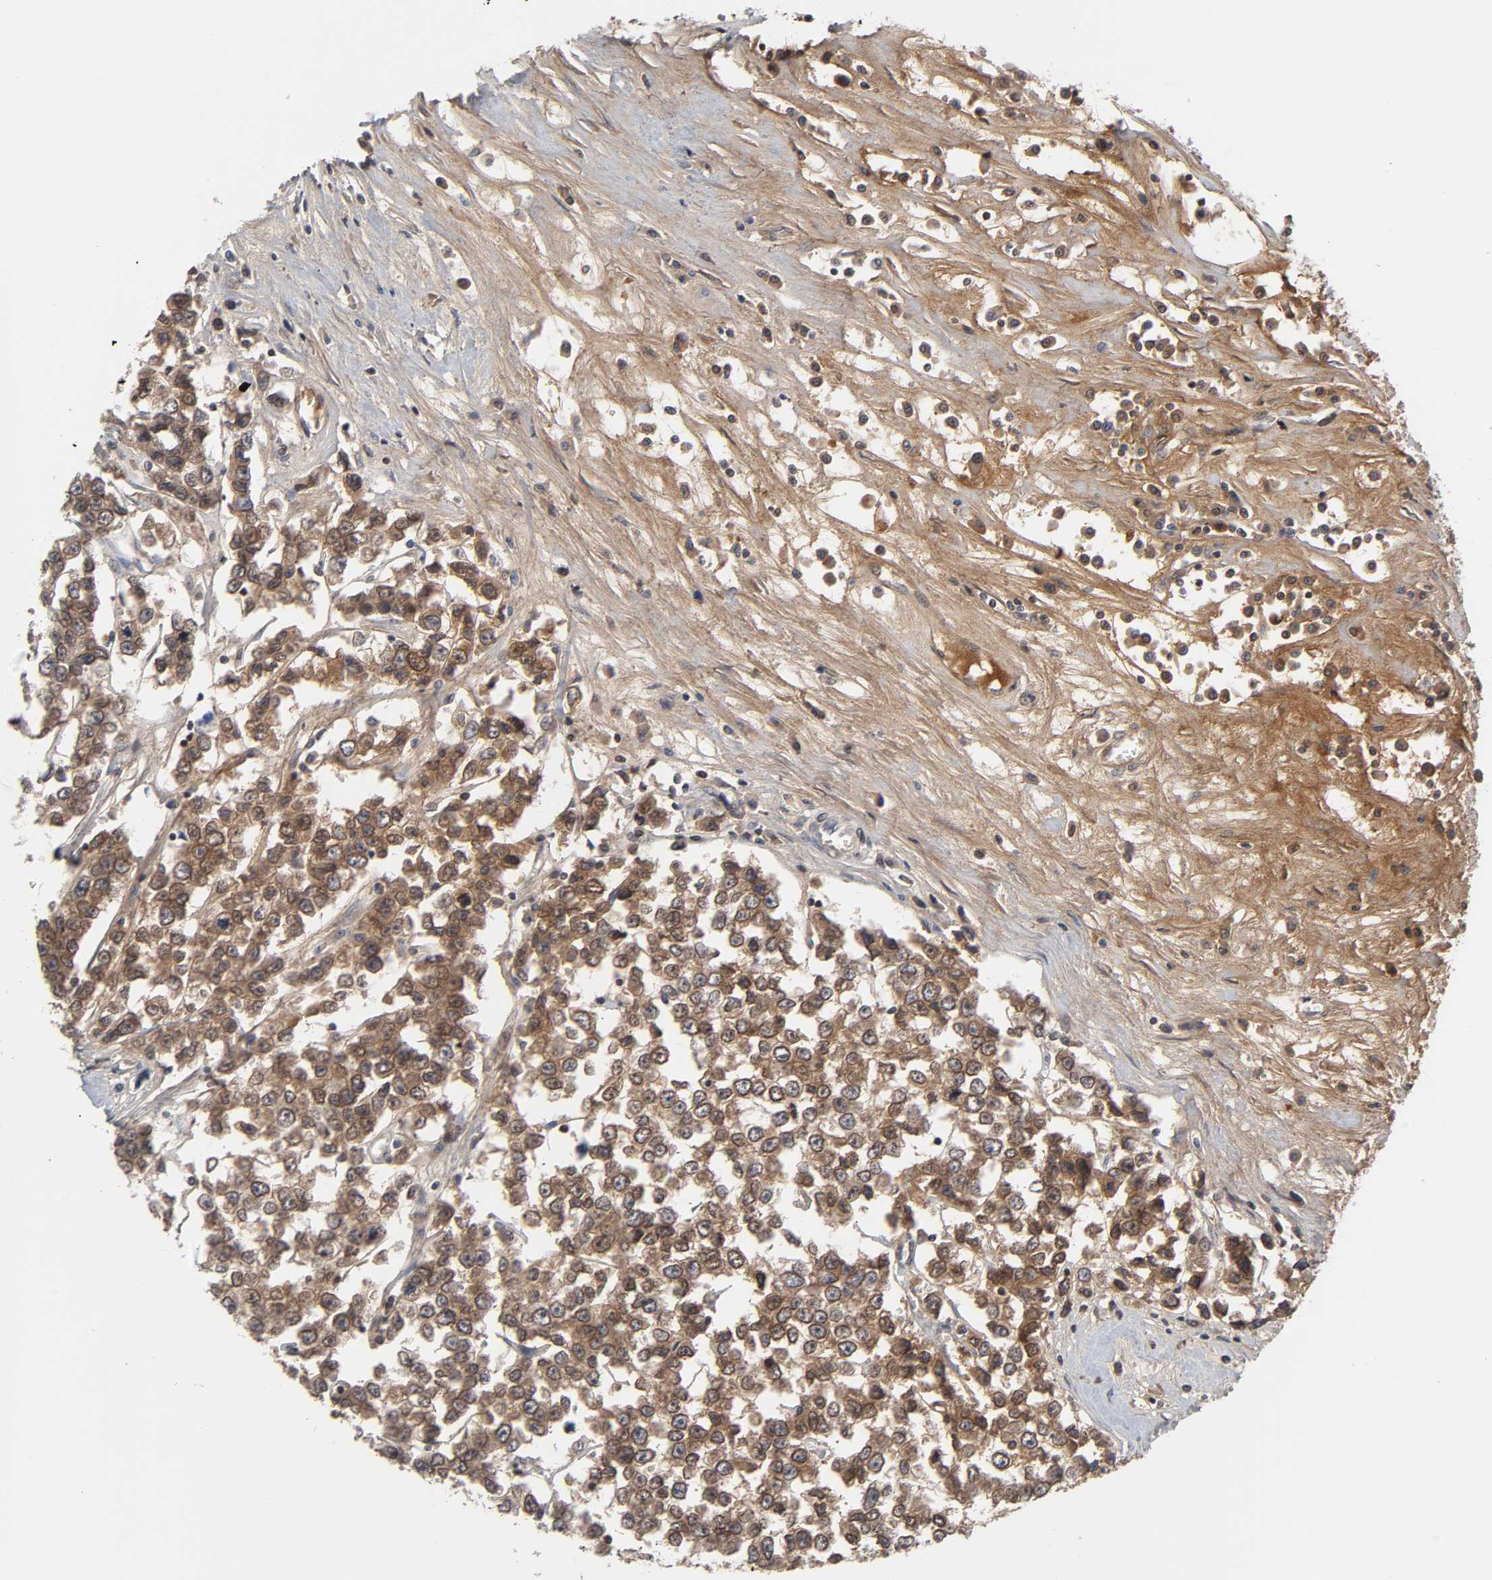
{"staining": {"intensity": "strong", "quantity": ">75%", "location": "cytoplasmic/membranous,nuclear"}, "tissue": "testis cancer", "cell_type": "Tumor cells", "image_type": "cancer", "snomed": [{"axis": "morphology", "description": "Seminoma, NOS"}, {"axis": "morphology", "description": "Carcinoma, Embryonal, NOS"}, {"axis": "topography", "description": "Testis"}], "caption": "DAB immunohistochemical staining of human testis cancer demonstrates strong cytoplasmic/membranous and nuclear protein expression in approximately >75% of tumor cells.", "gene": "CPN2", "patient": {"sex": "male", "age": 52}}